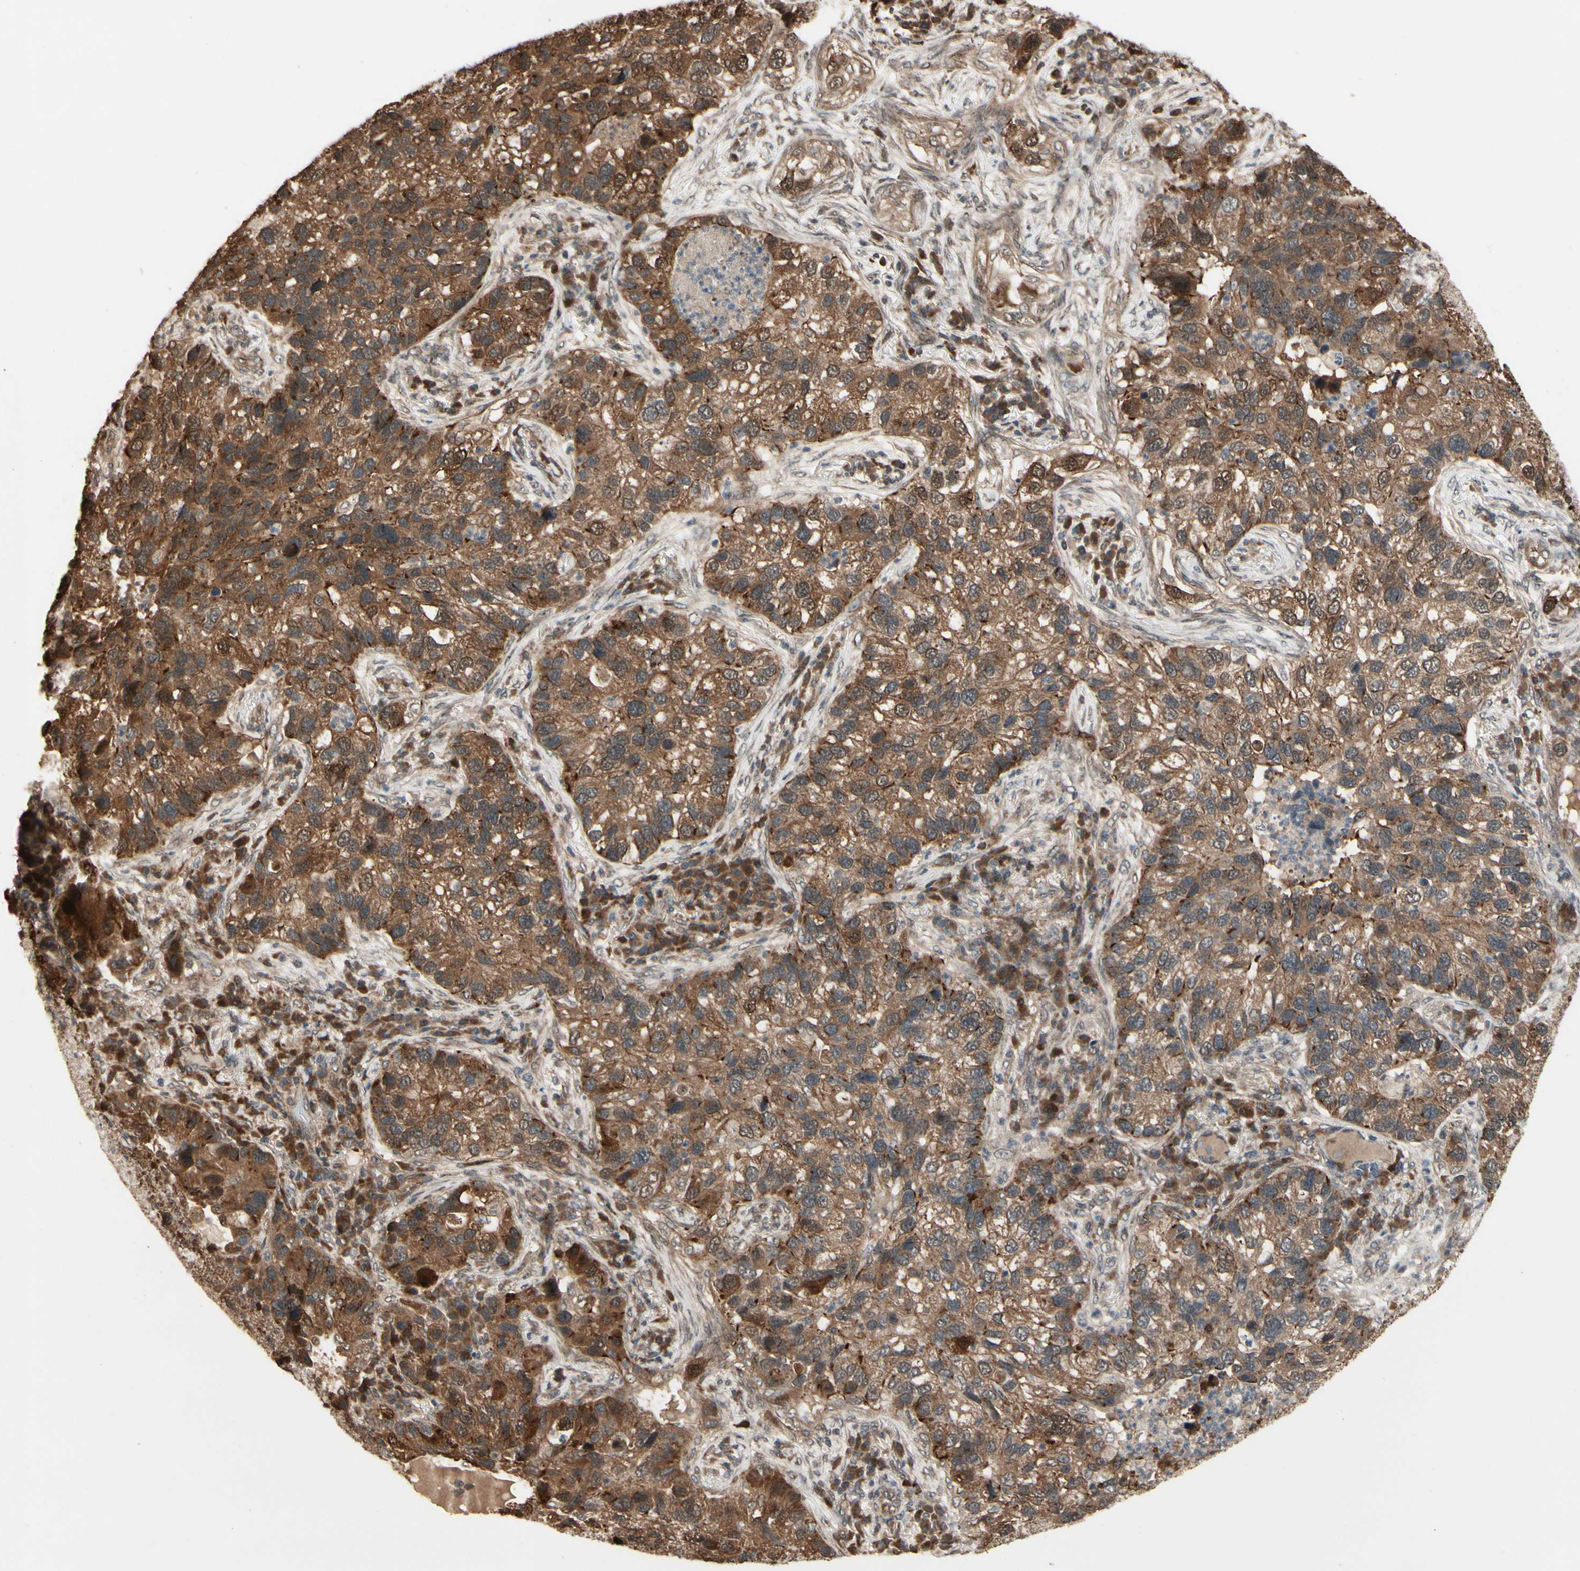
{"staining": {"intensity": "moderate", "quantity": "25%-75%", "location": "cytoplasmic/membranous"}, "tissue": "lung cancer", "cell_type": "Tumor cells", "image_type": "cancer", "snomed": [{"axis": "morphology", "description": "Normal tissue, NOS"}, {"axis": "morphology", "description": "Adenocarcinoma, NOS"}, {"axis": "topography", "description": "Bronchus"}, {"axis": "topography", "description": "Lung"}], "caption": "Moderate cytoplasmic/membranous expression is identified in about 25%-75% of tumor cells in lung adenocarcinoma.", "gene": "CSF1R", "patient": {"sex": "male", "age": 54}}